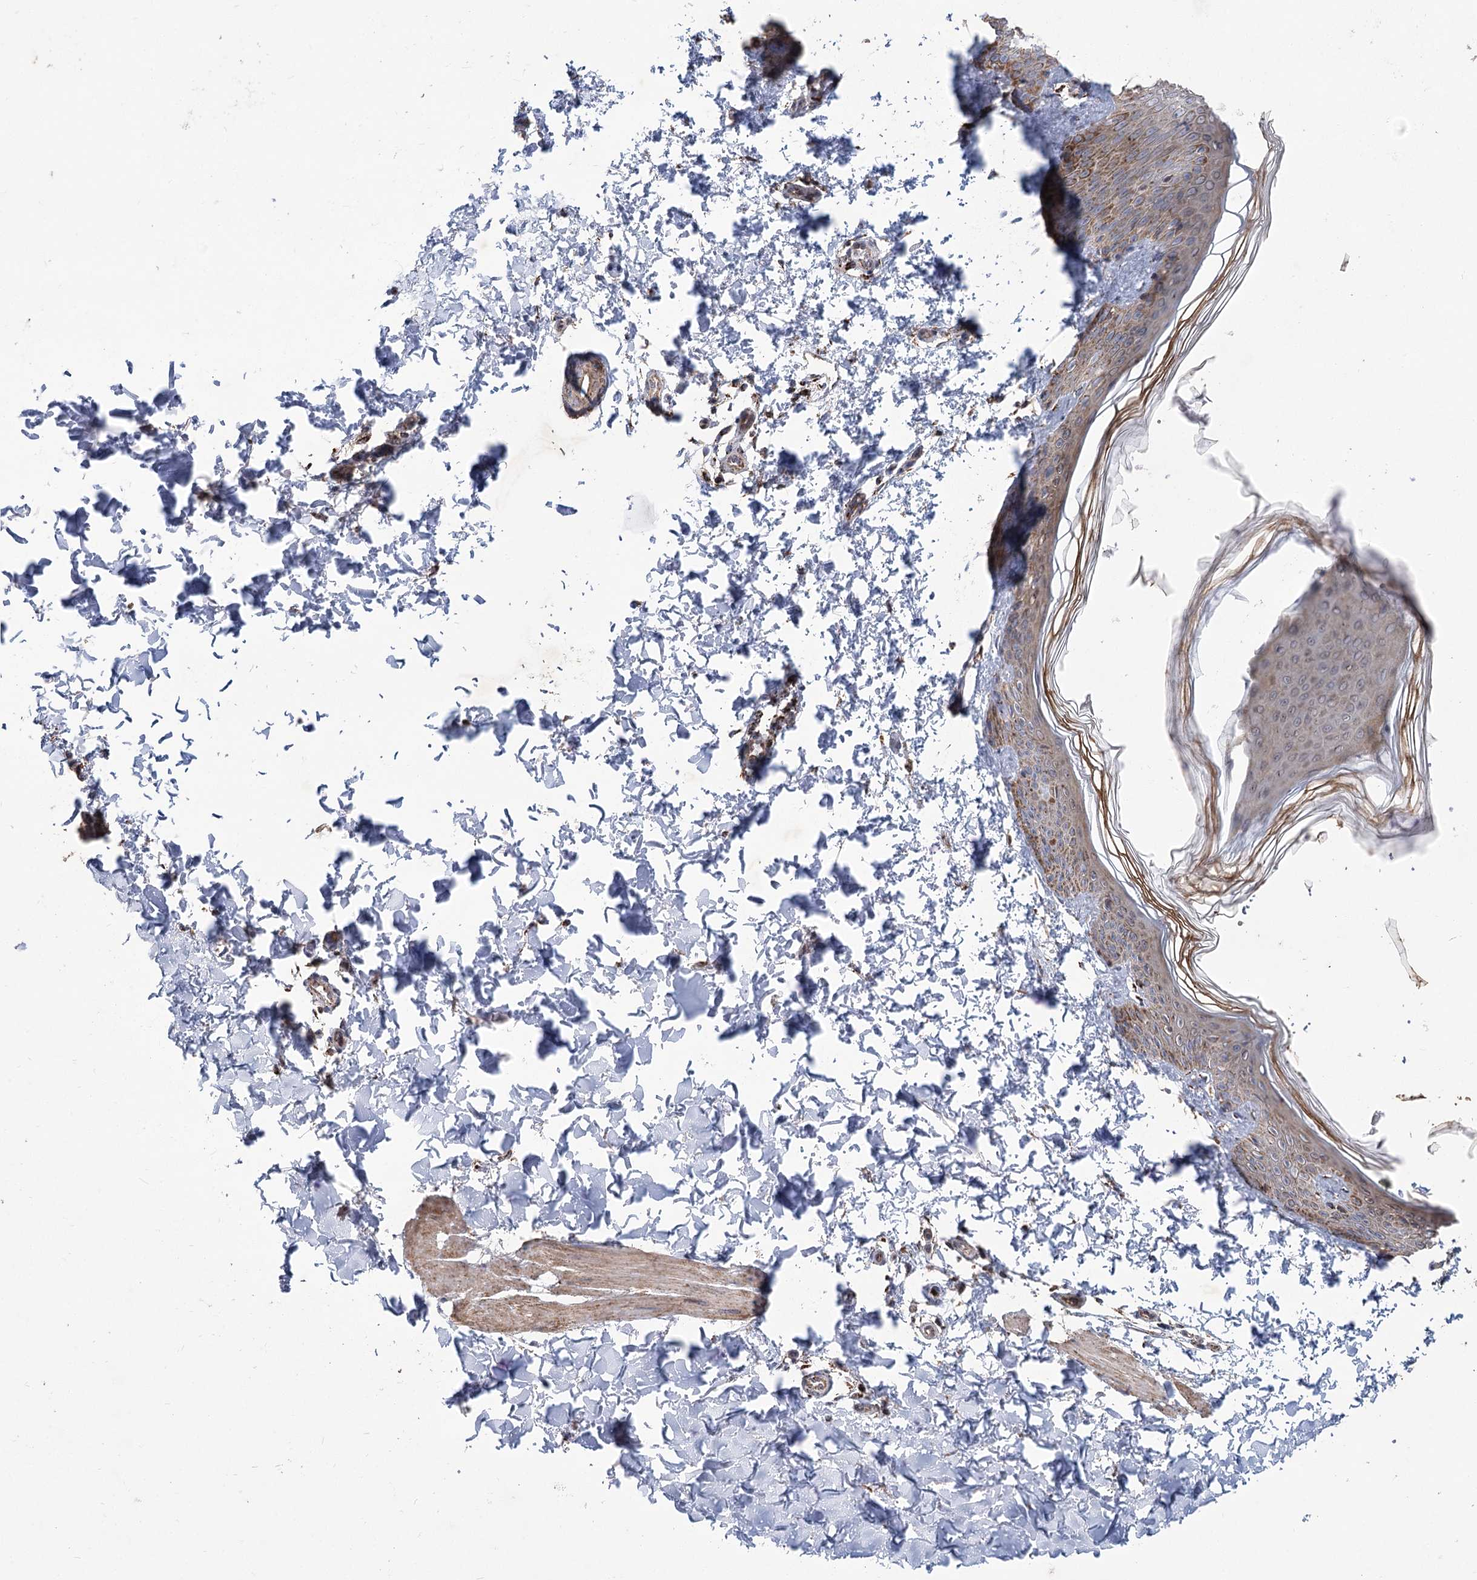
{"staining": {"intensity": "moderate", "quantity": ">75%", "location": "cytoplasmic/membranous"}, "tissue": "skin", "cell_type": "Fibroblasts", "image_type": "normal", "snomed": [{"axis": "morphology", "description": "Normal tissue, NOS"}, {"axis": "morphology", "description": "Neoplasm, benign, NOS"}, {"axis": "topography", "description": "Skin"}, {"axis": "topography", "description": "Soft tissue"}], "caption": "Immunohistochemistry (IHC) histopathology image of benign skin: human skin stained using IHC shows medium levels of moderate protein expression localized specifically in the cytoplasmic/membranous of fibroblasts, appearing as a cytoplasmic/membranous brown color.", "gene": "RANBP3L", "patient": {"sex": "male", "age": 26}}